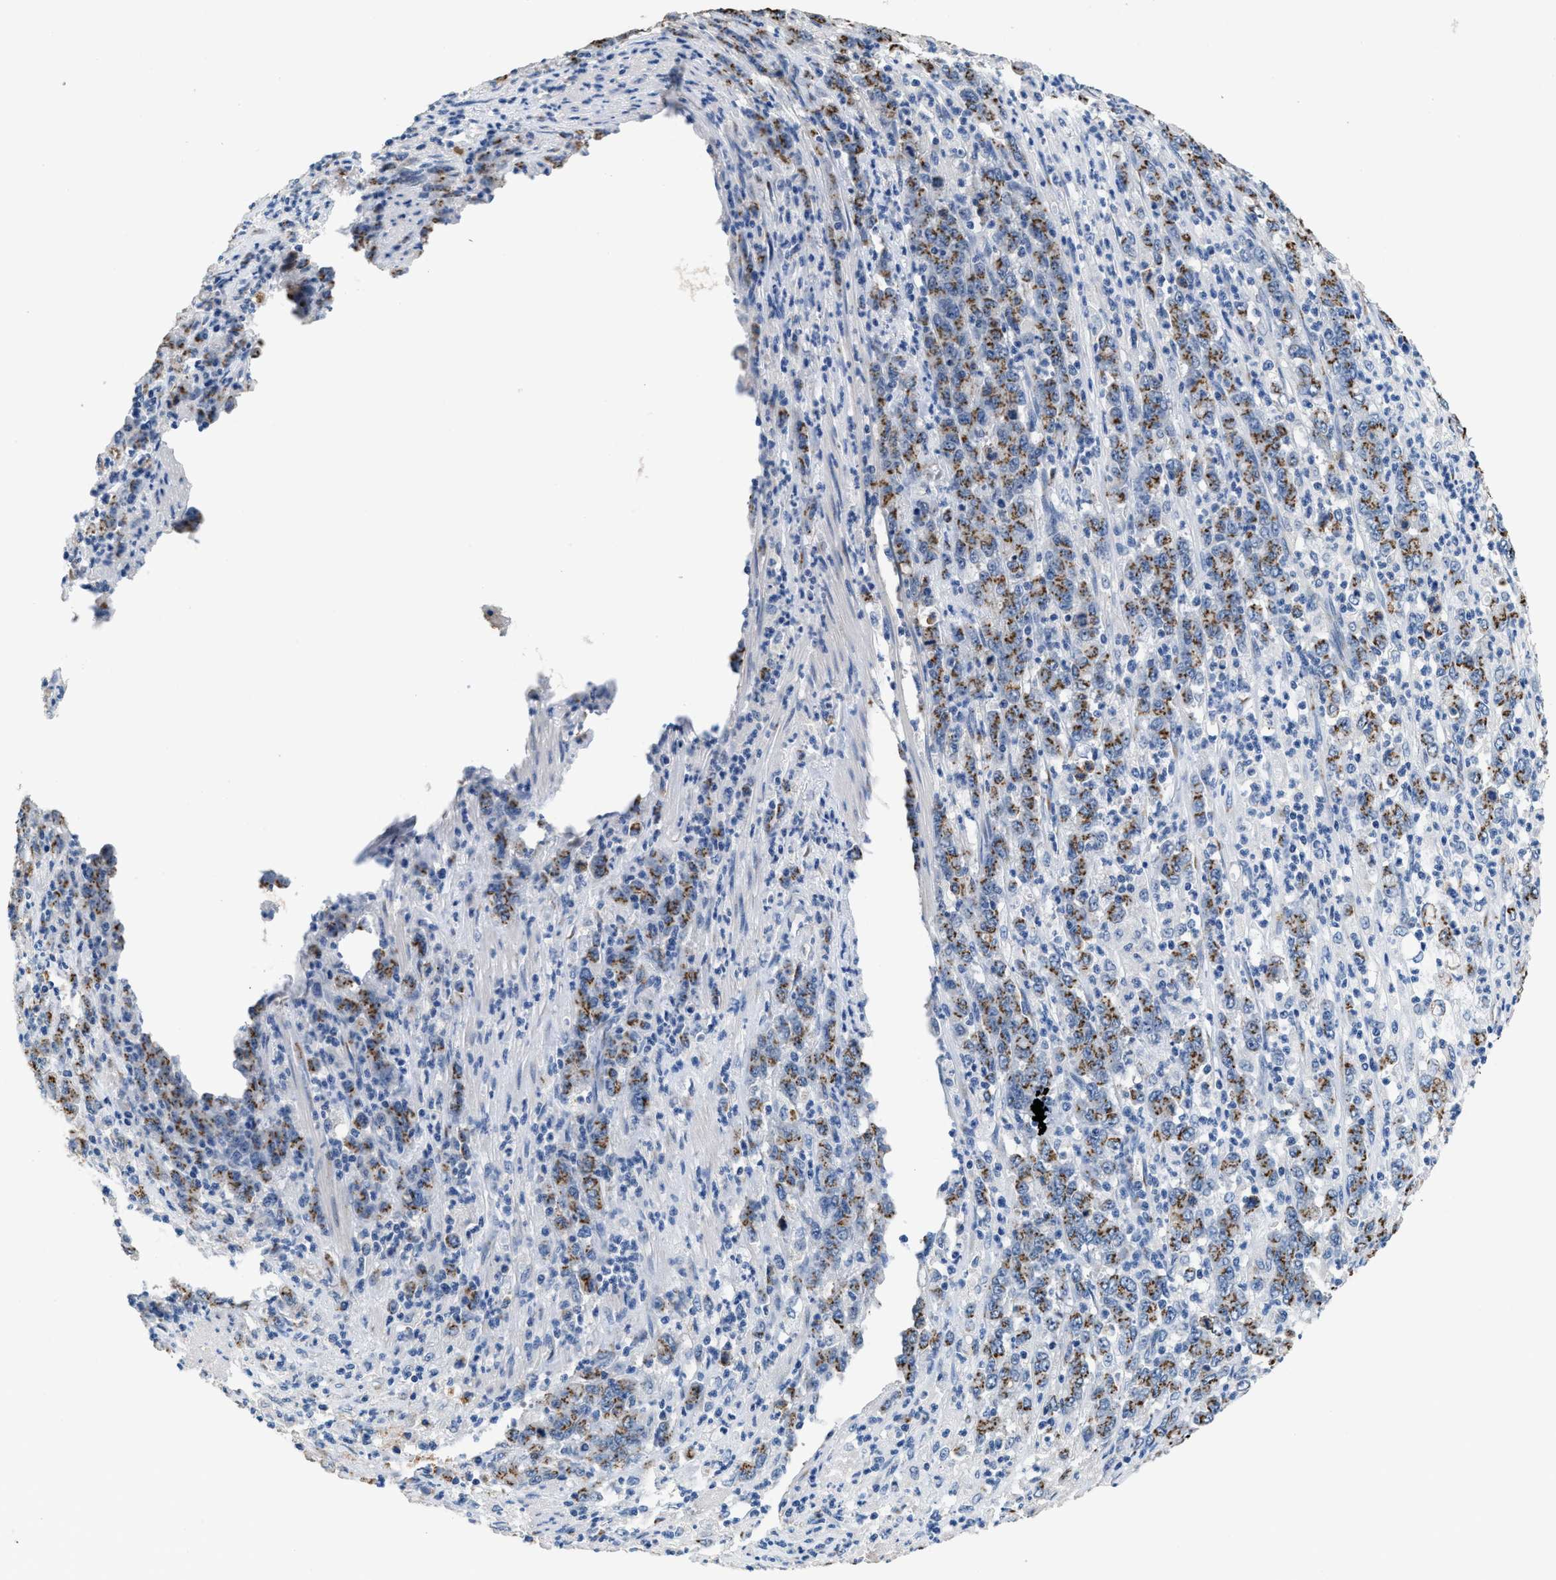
{"staining": {"intensity": "strong", "quantity": ">75%", "location": "cytoplasmic/membranous"}, "tissue": "stomach cancer", "cell_type": "Tumor cells", "image_type": "cancer", "snomed": [{"axis": "morphology", "description": "Adenocarcinoma, NOS"}, {"axis": "topography", "description": "Stomach, lower"}], "caption": "Stomach cancer stained for a protein (brown) exhibits strong cytoplasmic/membranous positive positivity in about >75% of tumor cells.", "gene": "GOLM1", "patient": {"sex": "female", "age": 71}}